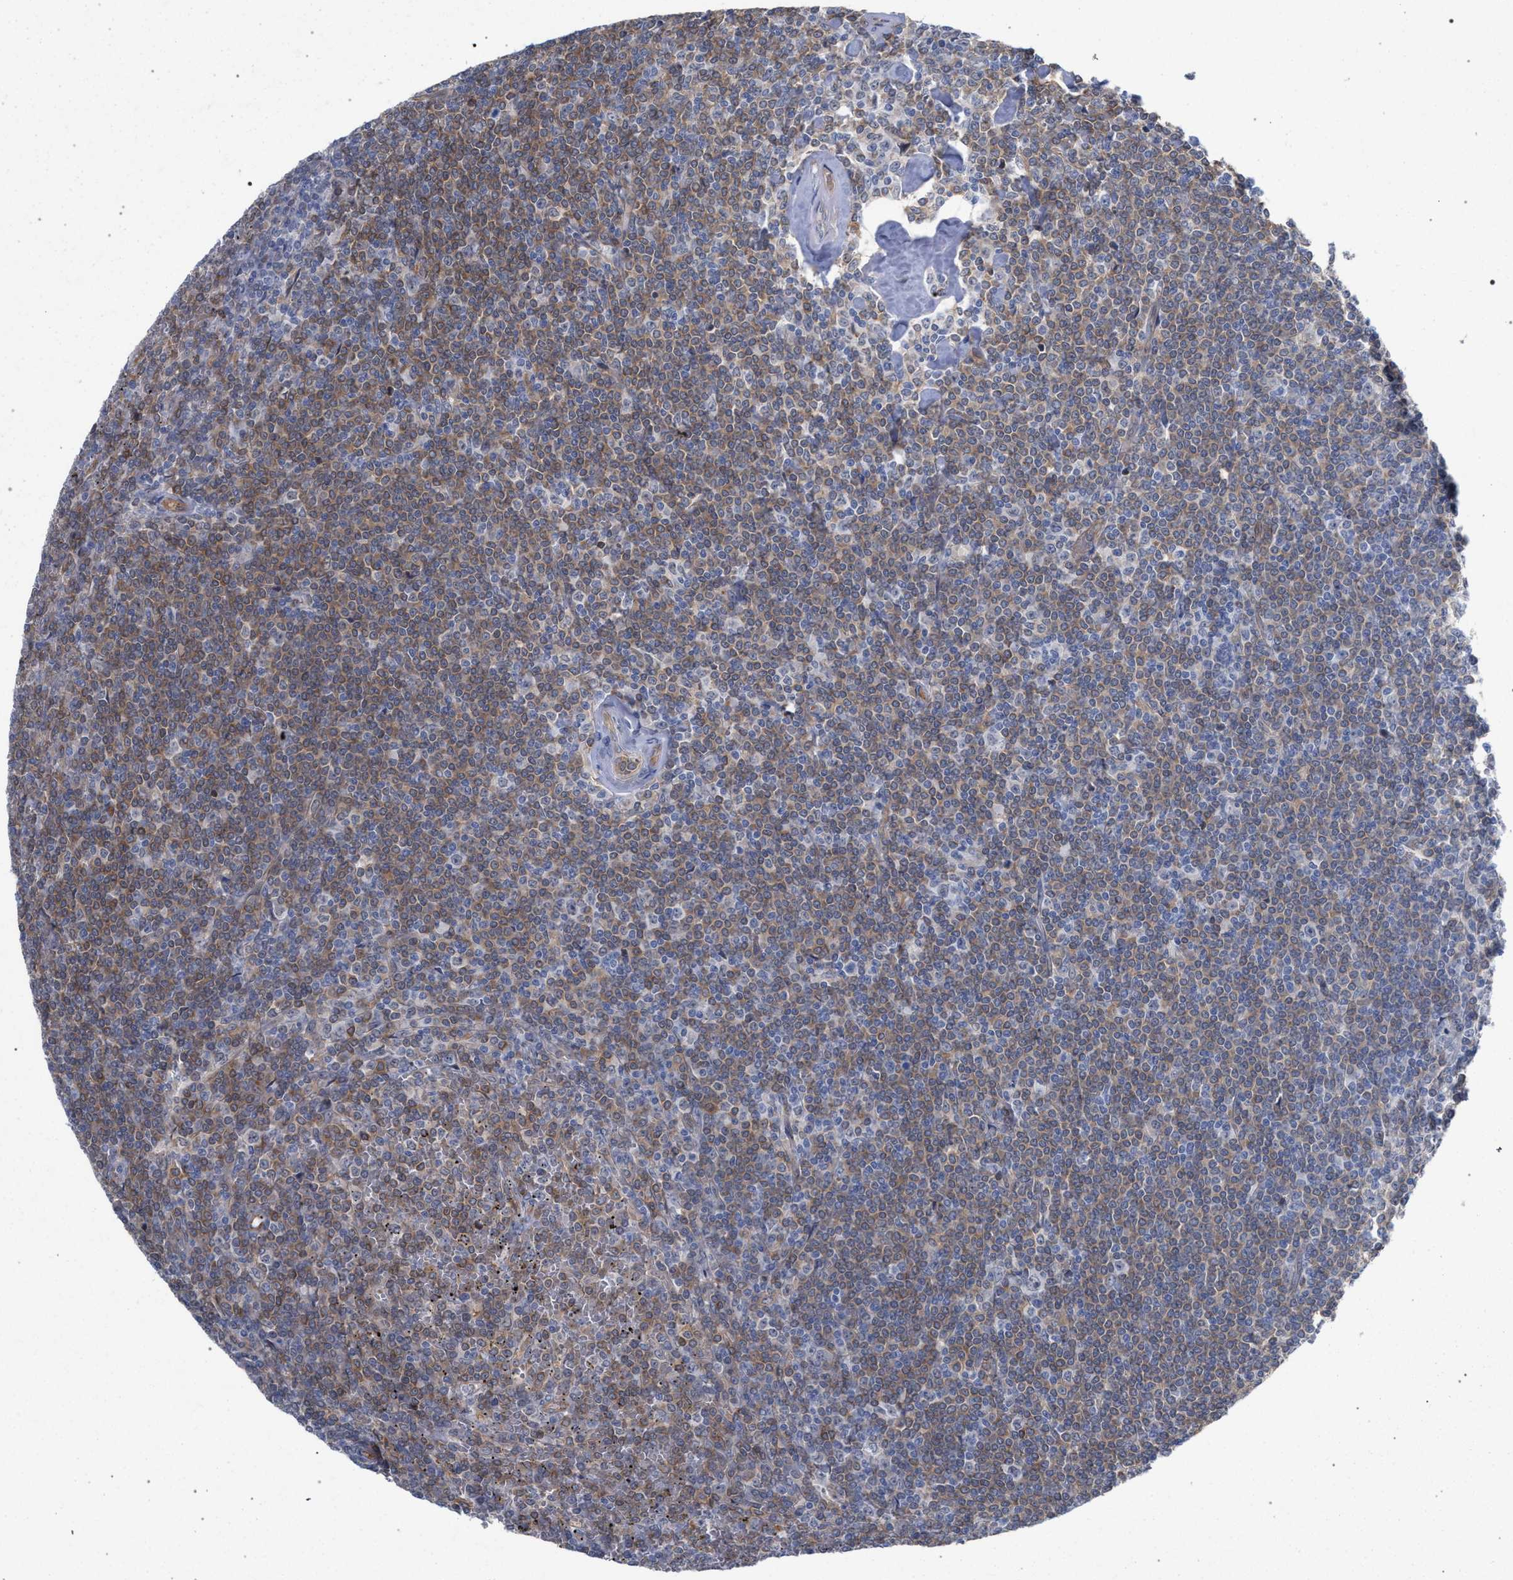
{"staining": {"intensity": "moderate", "quantity": ">75%", "location": "cytoplasmic/membranous"}, "tissue": "lymphoma", "cell_type": "Tumor cells", "image_type": "cancer", "snomed": [{"axis": "morphology", "description": "Malignant lymphoma, non-Hodgkin's type, Low grade"}, {"axis": "topography", "description": "Spleen"}], "caption": "Lymphoma stained for a protein displays moderate cytoplasmic/membranous positivity in tumor cells.", "gene": "FHOD3", "patient": {"sex": "female", "age": 19}}